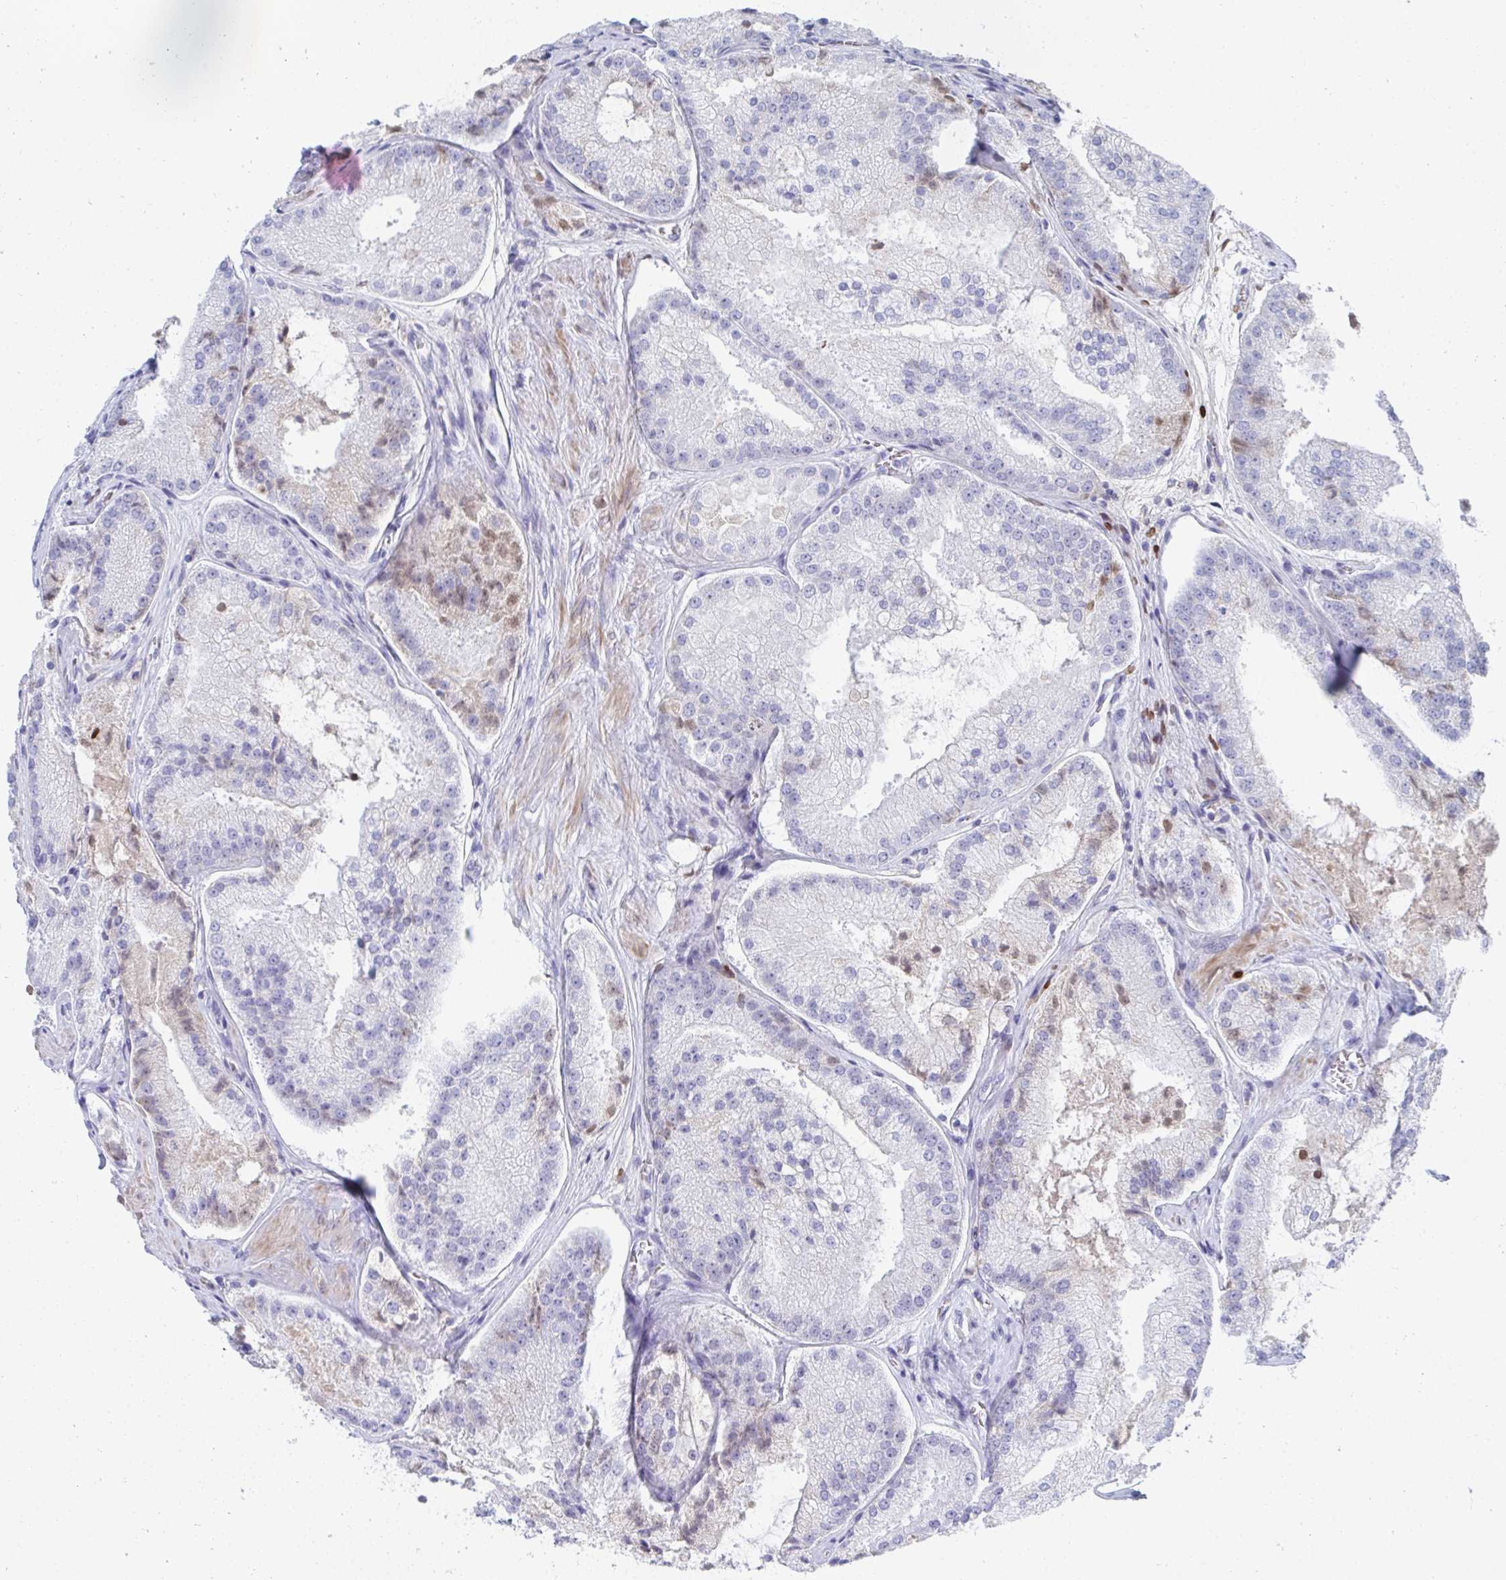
{"staining": {"intensity": "negative", "quantity": "none", "location": "none"}, "tissue": "prostate cancer", "cell_type": "Tumor cells", "image_type": "cancer", "snomed": [{"axis": "morphology", "description": "Adenocarcinoma, High grade"}, {"axis": "topography", "description": "Prostate"}], "caption": "Micrograph shows no protein positivity in tumor cells of adenocarcinoma (high-grade) (prostate) tissue. (Stains: DAB (3,3'-diaminobenzidine) immunohistochemistry with hematoxylin counter stain, Microscopy: brightfield microscopy at high magnification).", "gene": "TNFAIP6", "patient": {"sex": "male", "age": 73}}